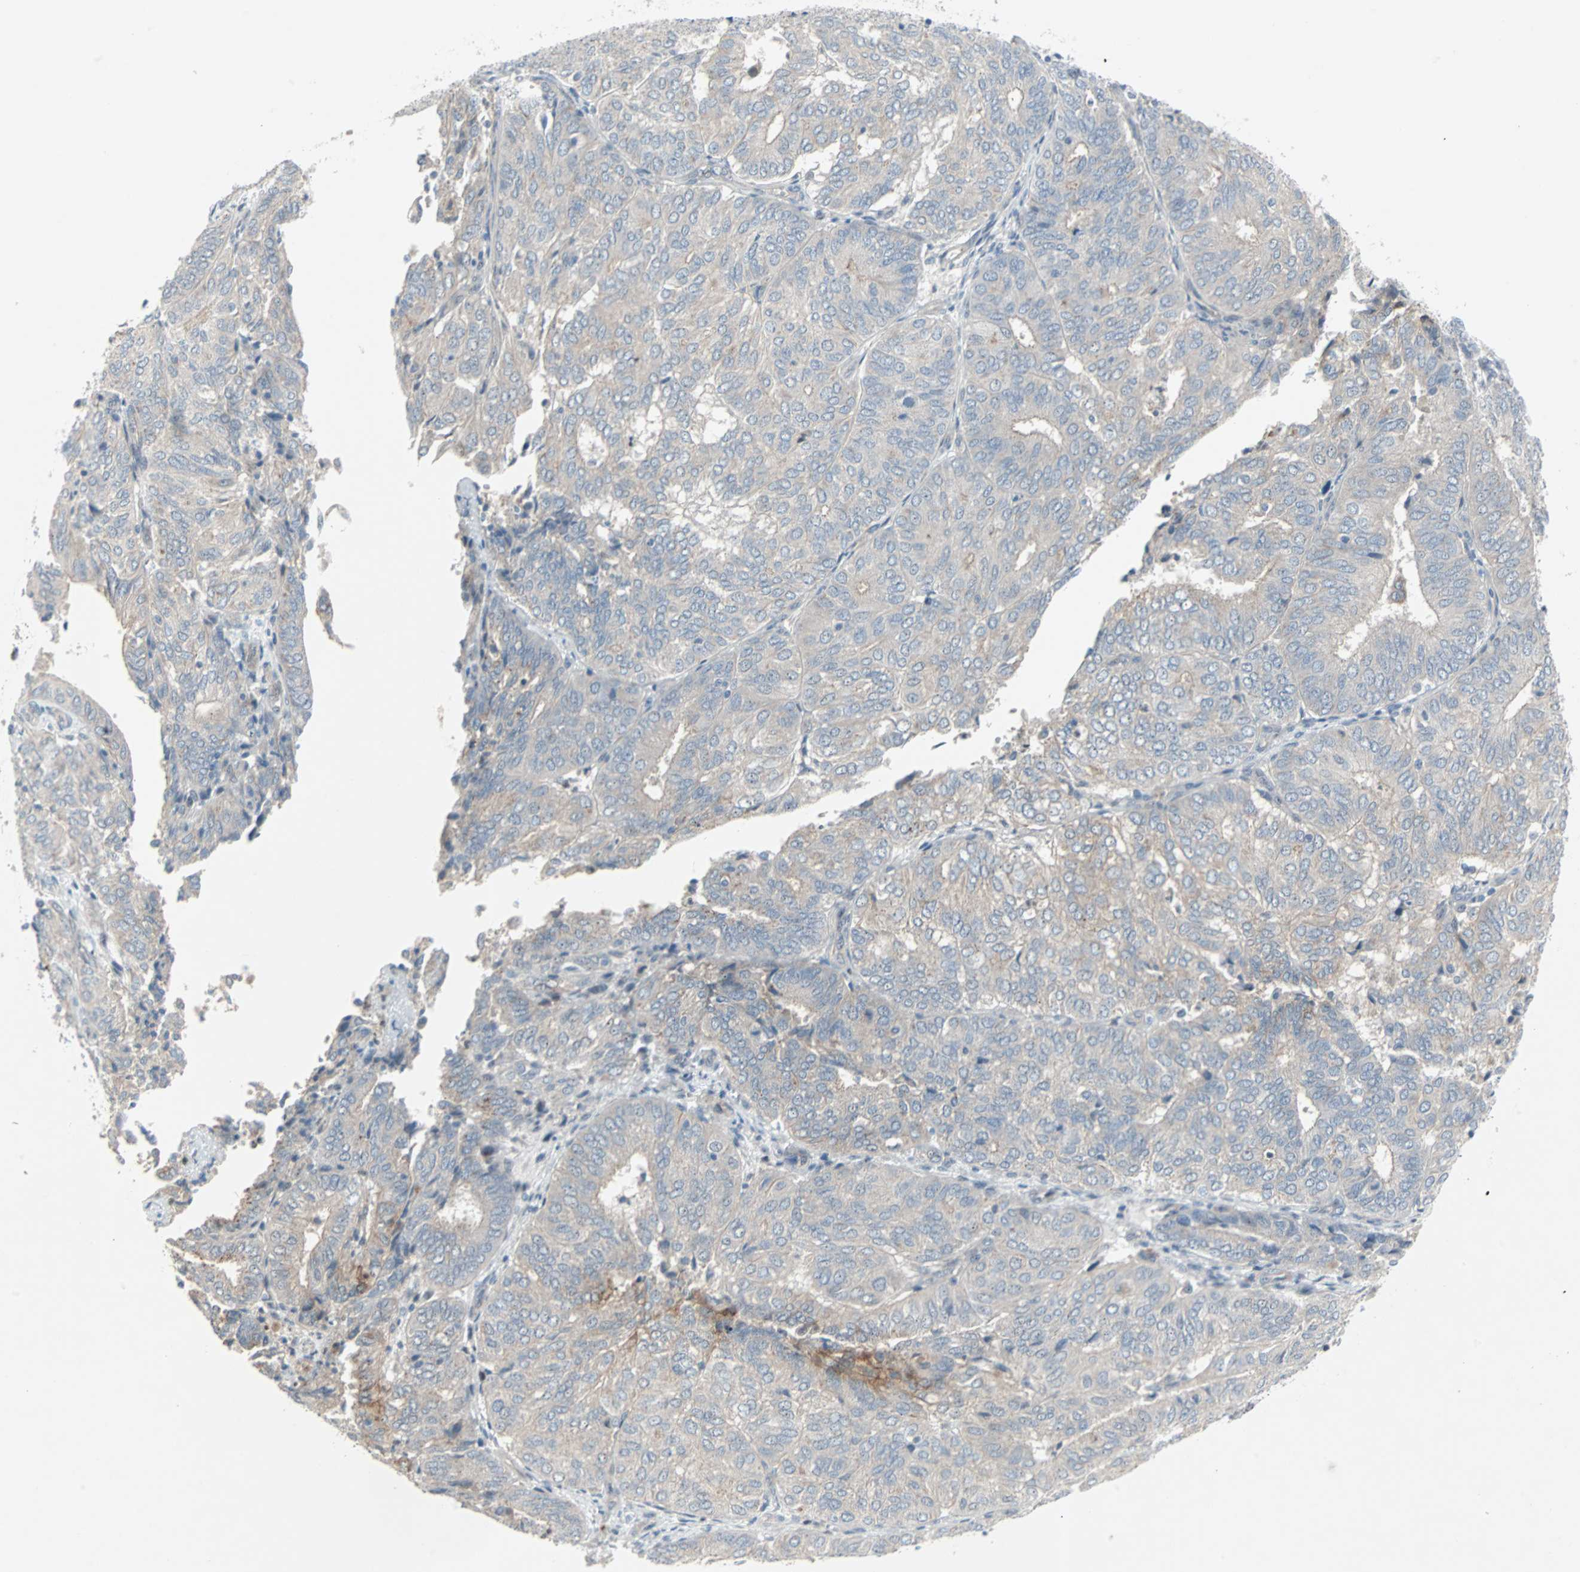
{"staining": {"intensity": "weak", "quantity": ">75%", "location": "cytoplasmic/membranous"}, "tissue": "endometrial cancer", "cell_type": "Tumor cells", "image_type": "cancer", "snomed": [{"axis": "morphology", "description": "Adenocarcinoma, NOS"}, {"axis": "topography", "description": "Uterus"}], "caption": "Immunohistochemical staining of endometrial cancer reveals weak cytoplasmic/membranous protein expression in about >75% of tumor cells.", "gene": "CAND2", "patient": {"sex": "female", "age": 60}}